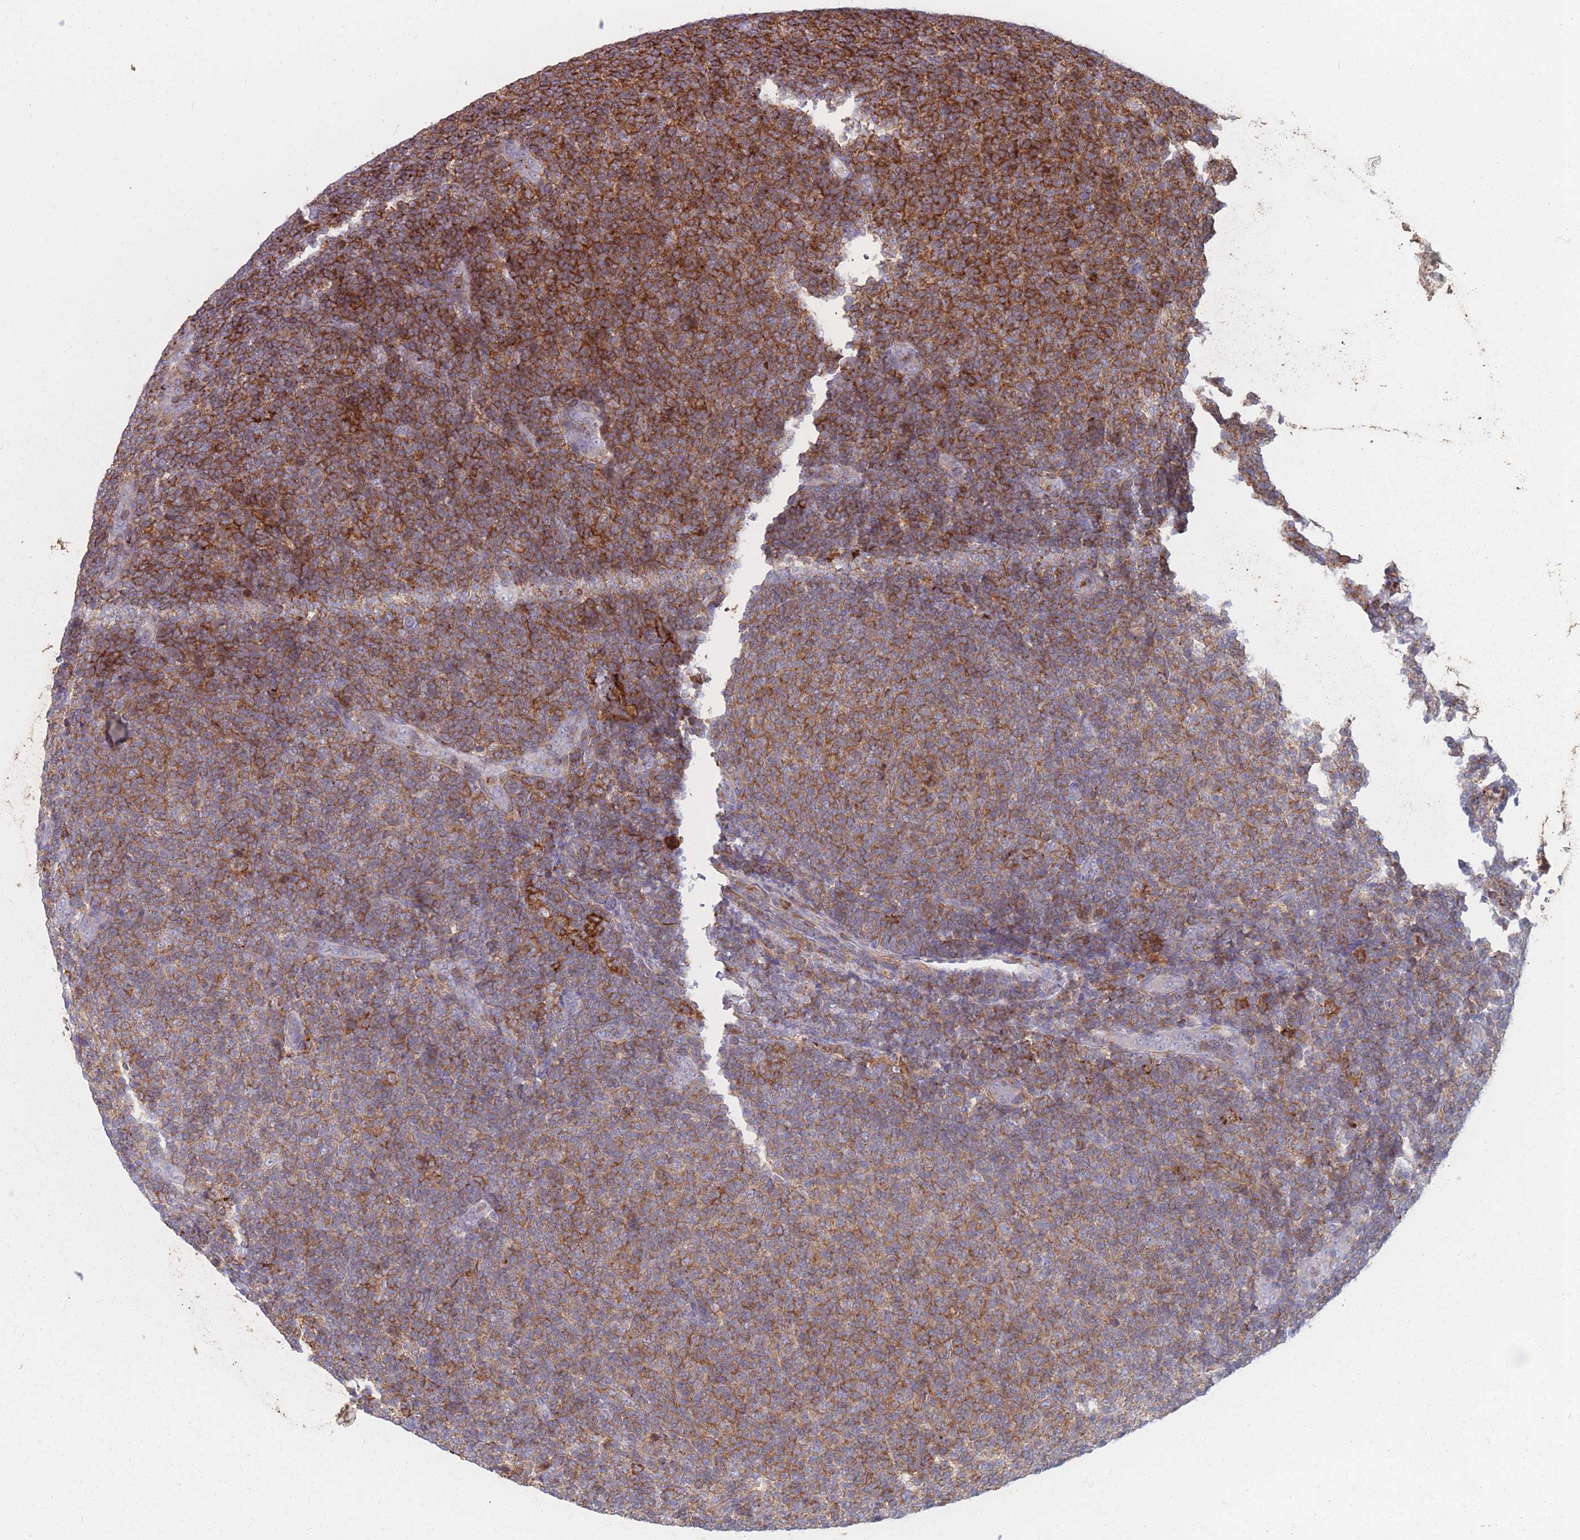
{"staining": {"intensity": "strong", "quantity": "25%-75%", "location": "cytoplasmic/membranous"}, "tissue": "lymphoma", "cell_type": "Tumor cells", "image_type": "cancer", "snomed": [{"axis": "morphology", "description": "Malignant lymphoma, non-Hodgkin's type, Low grade"}, {"axis": "topography", "description": "Lymph node"}], "caption": "This is a micrograph of IHC staining of lymphoma, which shows strong staining in the cytoplasmic/membranous of tumor cells.", "gene": "CD33", "patient": {"sex": "male", "age": 66}}